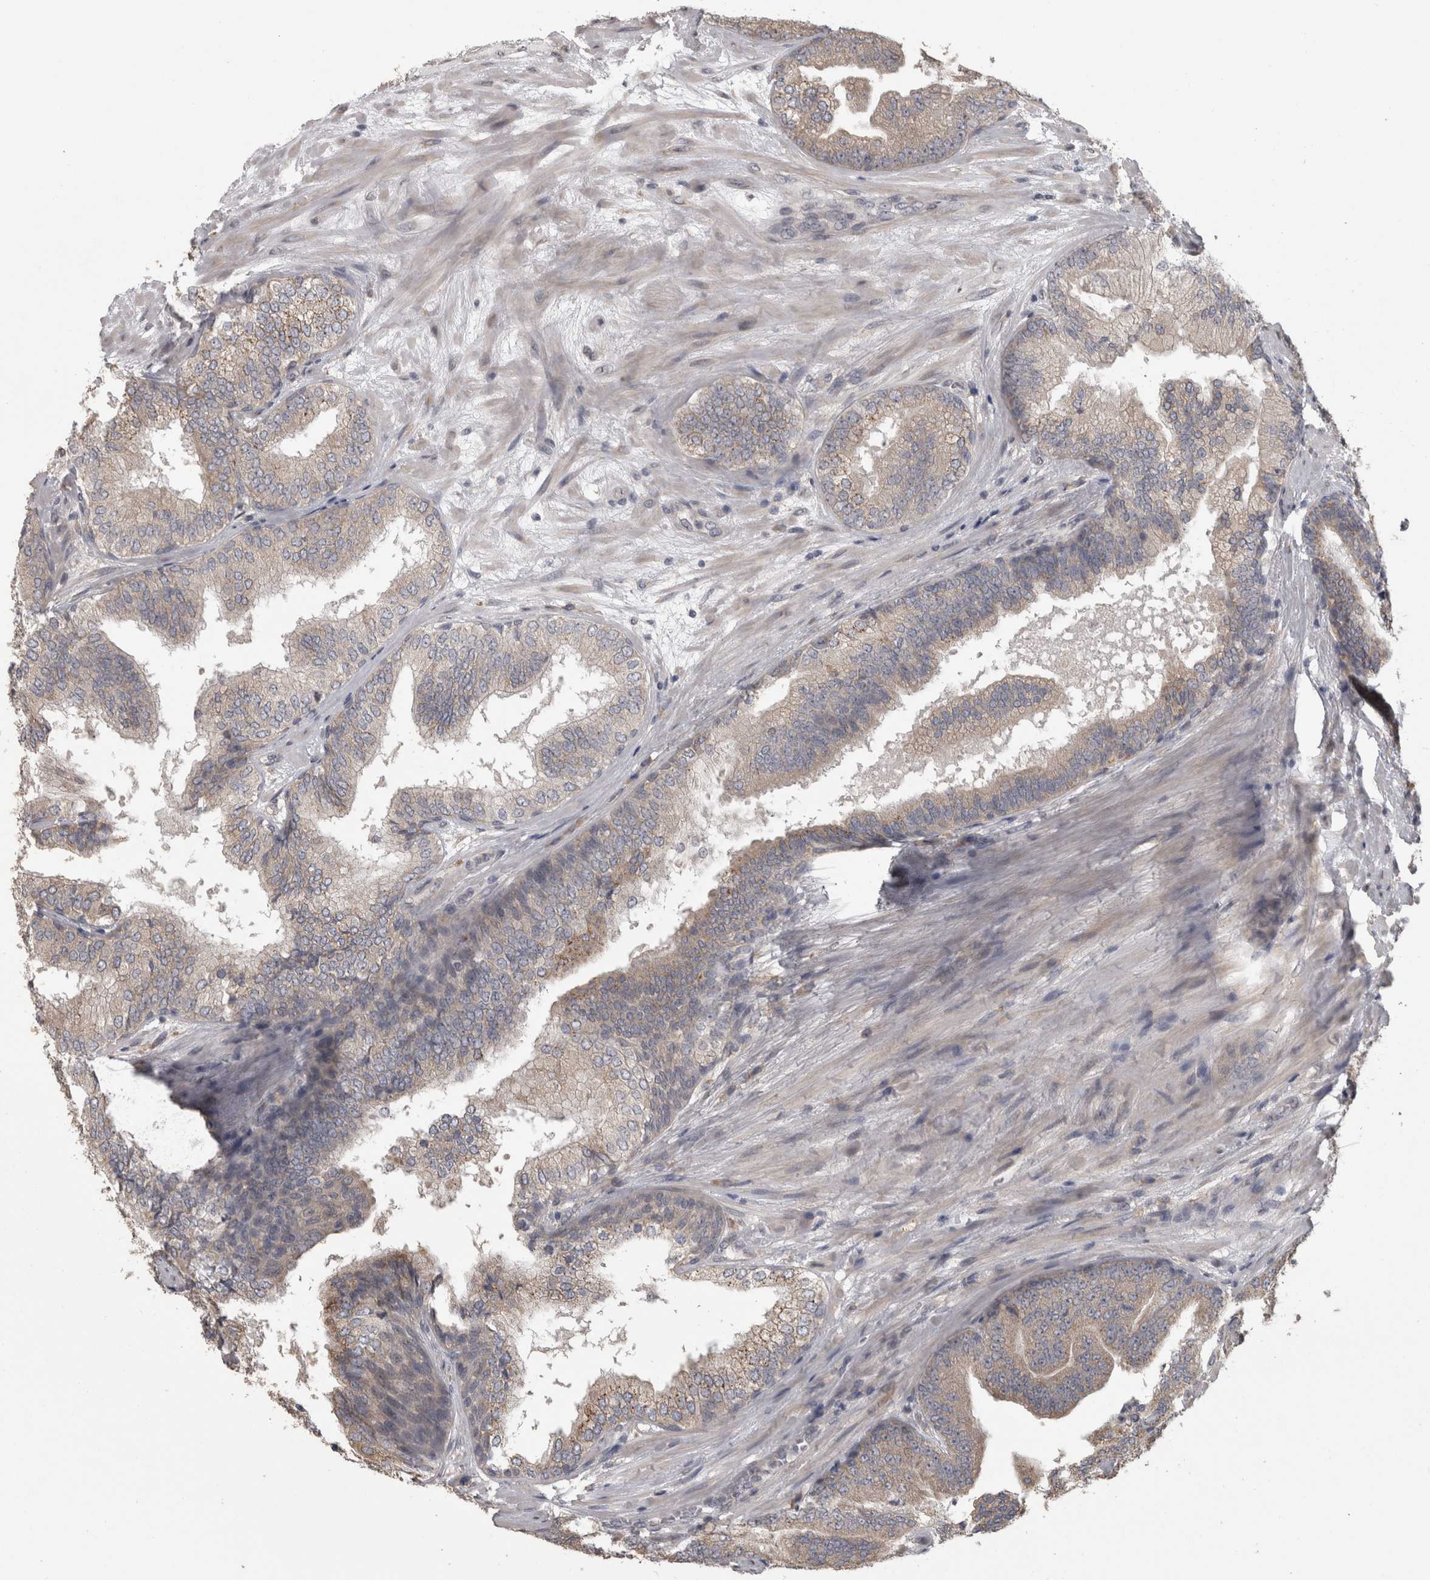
{"staining": {"intensity": "weak", "quantity": ">75%", "location": "cytoplasmic/membranous"}, "tissue": "prostate cancer", "cell_type": "Tumor cells", "image_type": "cancer", "snomed": [{"axis": "morphology", "description": "Adenocarcinoma, High grade"}, {"axis": "topography", "description": "Prostate"}], "caption": "Immunohistochemistry (IHC) micrograph of human adenocarcinoma (high-grade) (prostate) stained for a protein (brown), which demonstrates low levels of weak cytoplasmic/membranous staining in about >75% of tumor cells.", "gene": "RAB29", "patient": {"sex": "male", "age": 55}}